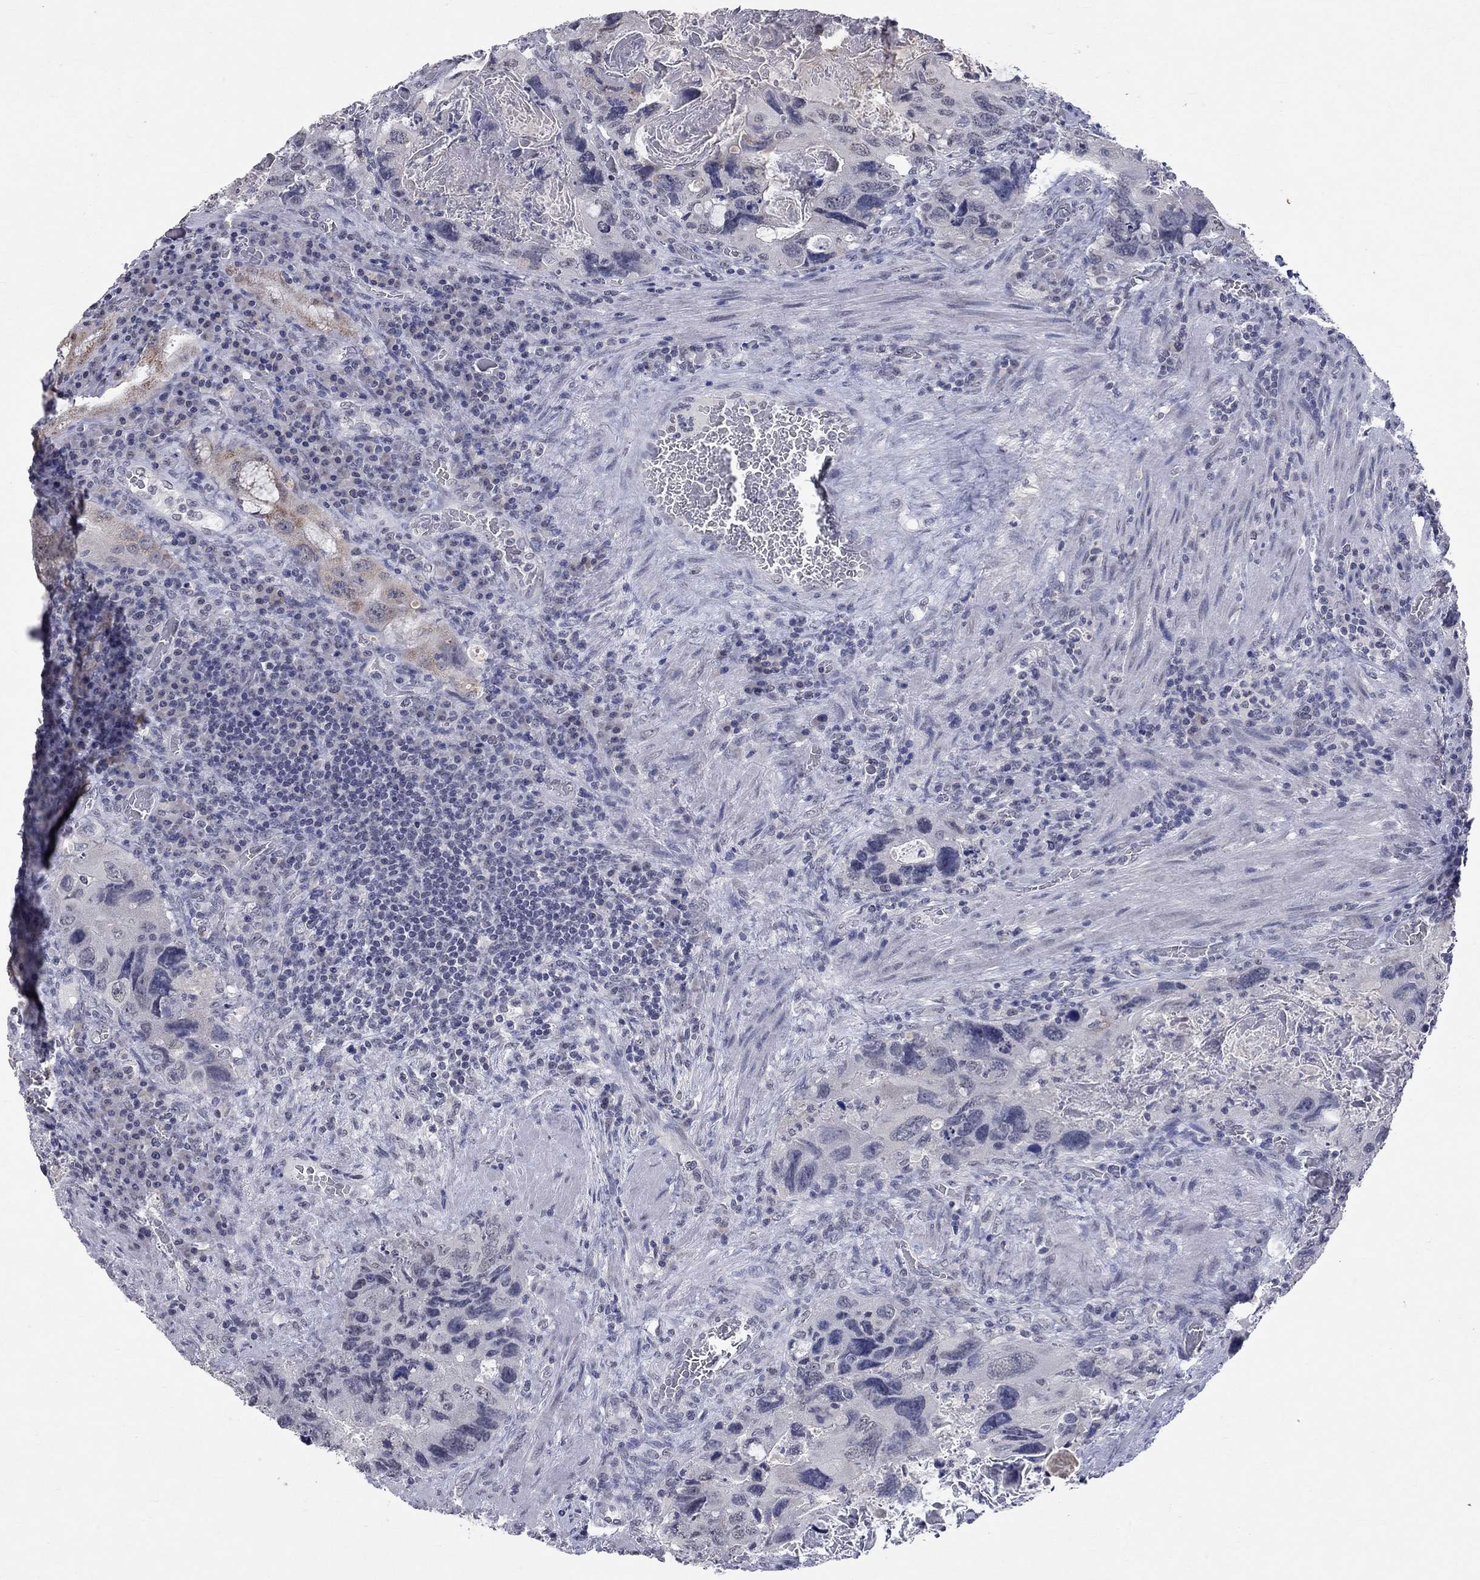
{"staining": {"intensity": "weak", "quantity": "<25%", "location": "cytoplasmic/membranous"}, "tissue": "colorectal cancer", "cell_type": "Tumor cells", "image_type": "cancer", "snomed": [{"axis": "morphology", "description": "Adenocarcinoma, NOS"}, {"axis": "topography", "description": "Rectum"}], "caption": "An image of human adenocarcinoma (colorectal) is negative for staining in tumor cells.", "gene": "TMEM143", "patient": {"sex": "male", "age": 62}}